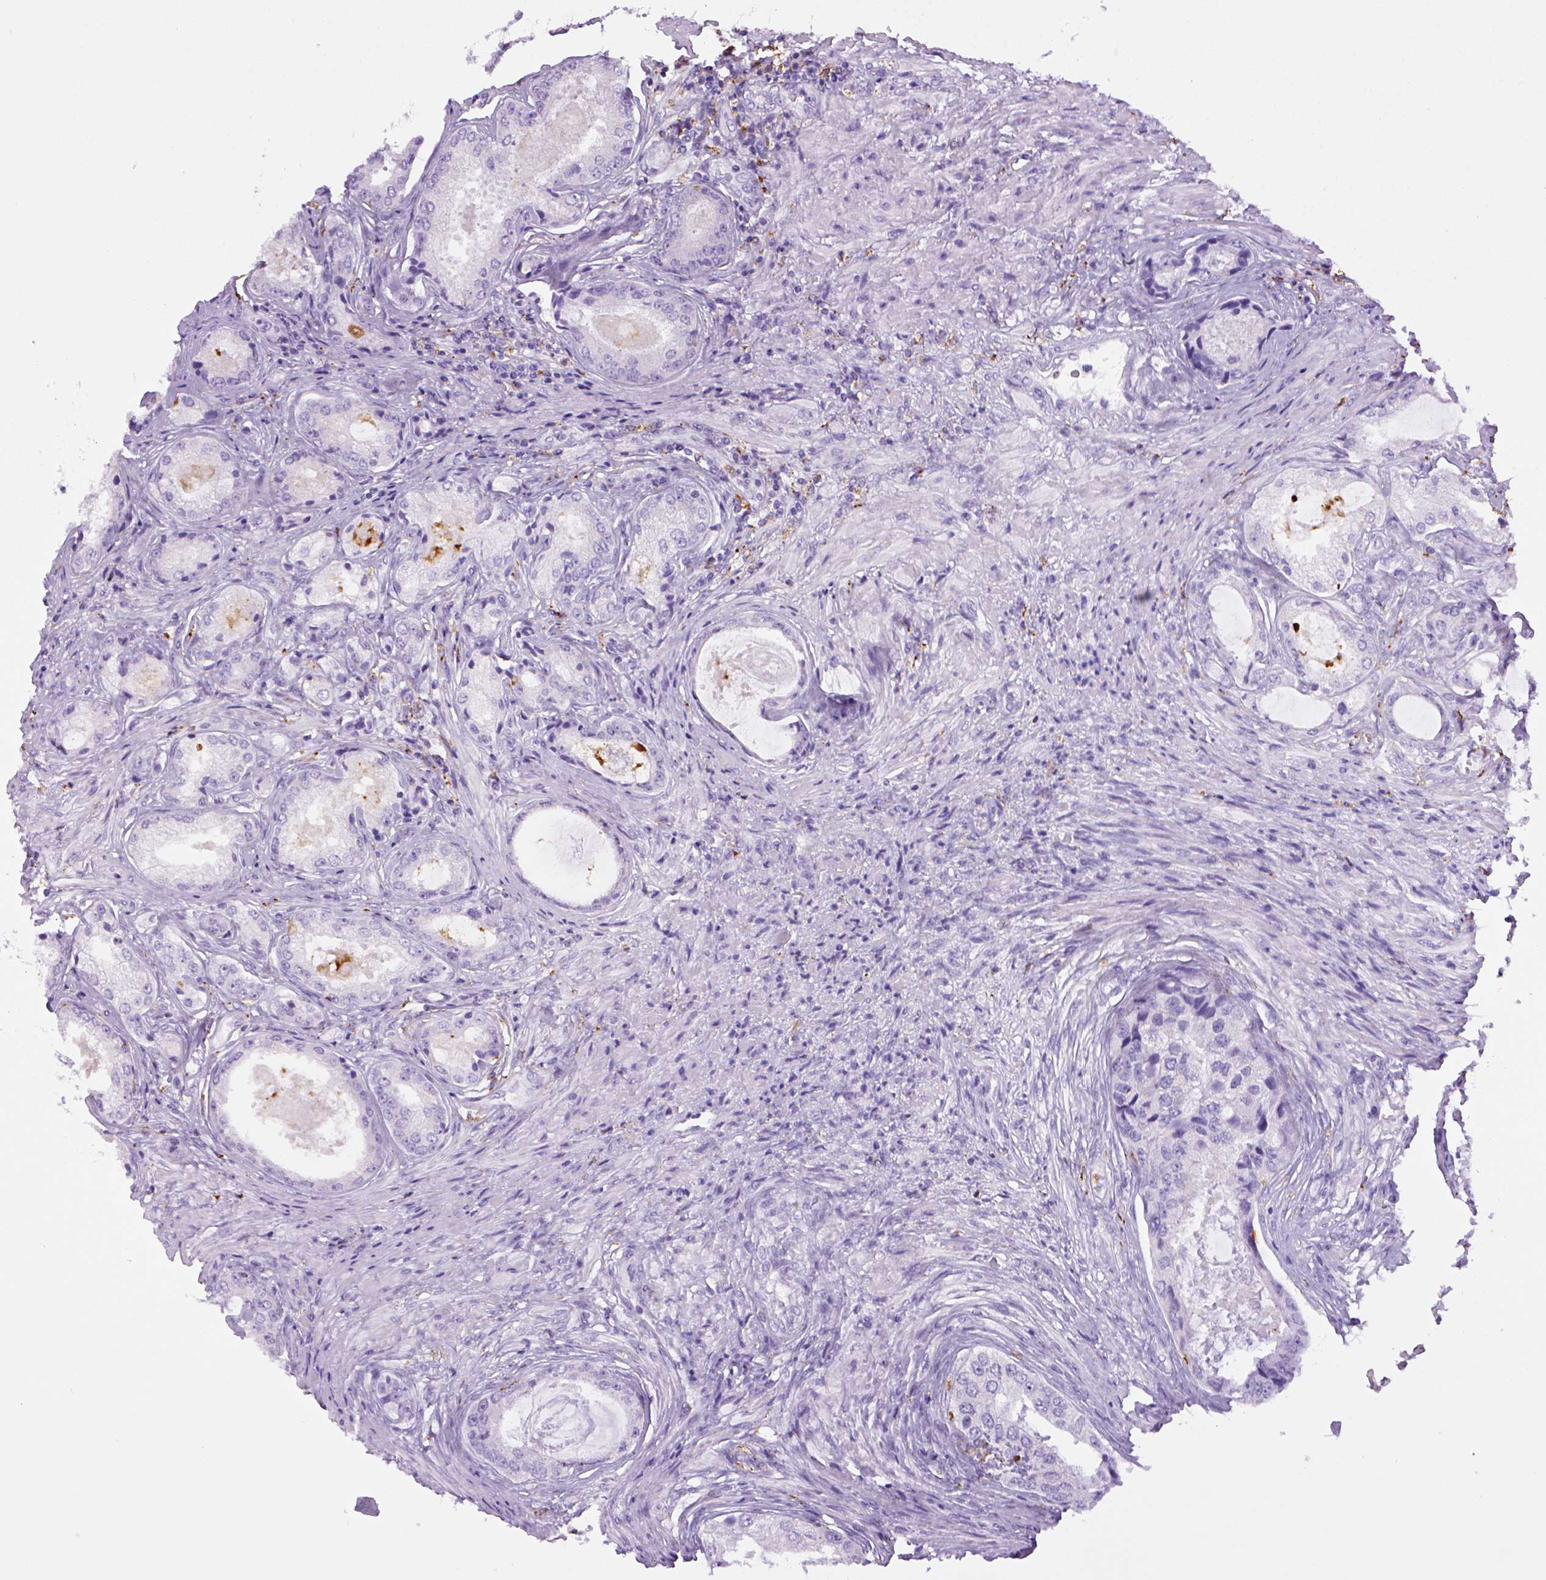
{"staining": {"intensity": "negative", "quantity": "none", "location": "none"}, "tissue": "prostate cancer", "cell_type": "Tumor cells", "image_type": "cancer", "snomed": [{"axis": "morphology", "description": "Adenocarcinoma, Low grade"}, {"axis": "topography", "description": "Prostate"}], "caption": "Micrograph shows no significant protein expression in tumor cells of prostate cancer.", "gene": "CD68", "patient": {"sex": "male", "age": 68}}